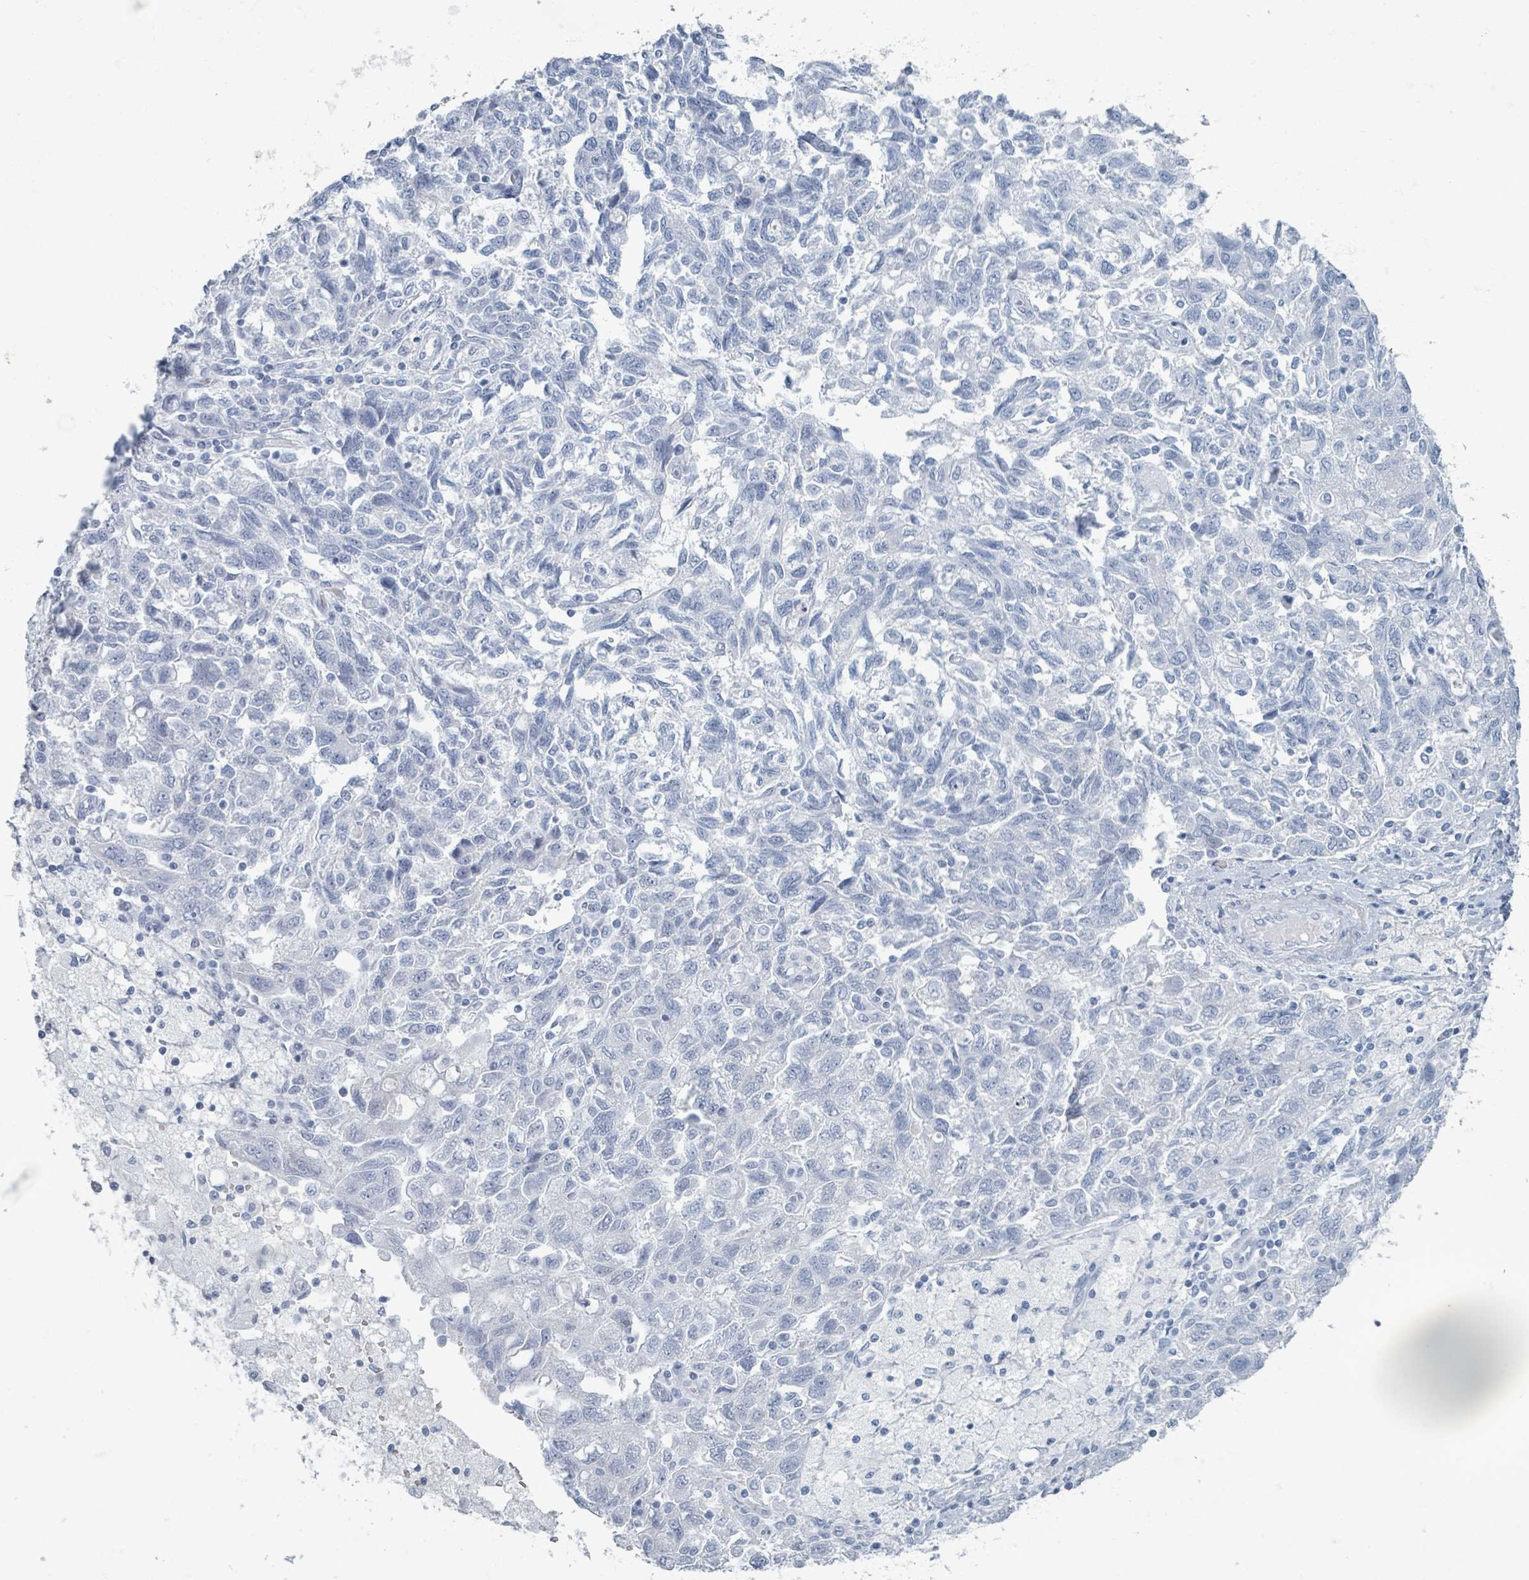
{"staining": {"intensity": "negative", "quantity": "none", "location": "none"}, "tissue": "ovarian cancer", "cell_type": "Tumor cells", "image_type": "cancer", "snomed": [{"axis": "morphology", "description": "Carcinoma, NOS"}, {"axis": "morphology", "description": "Cystadenocarcinoma, serous, NOS"}, {"axis": "topography", "description": "Ovary"}], "caption": "Tumor cells show no significant positivity in ovarian cancer.", "gene": "TAS2R1", "patient": {"sex": "female", "age": 69}}